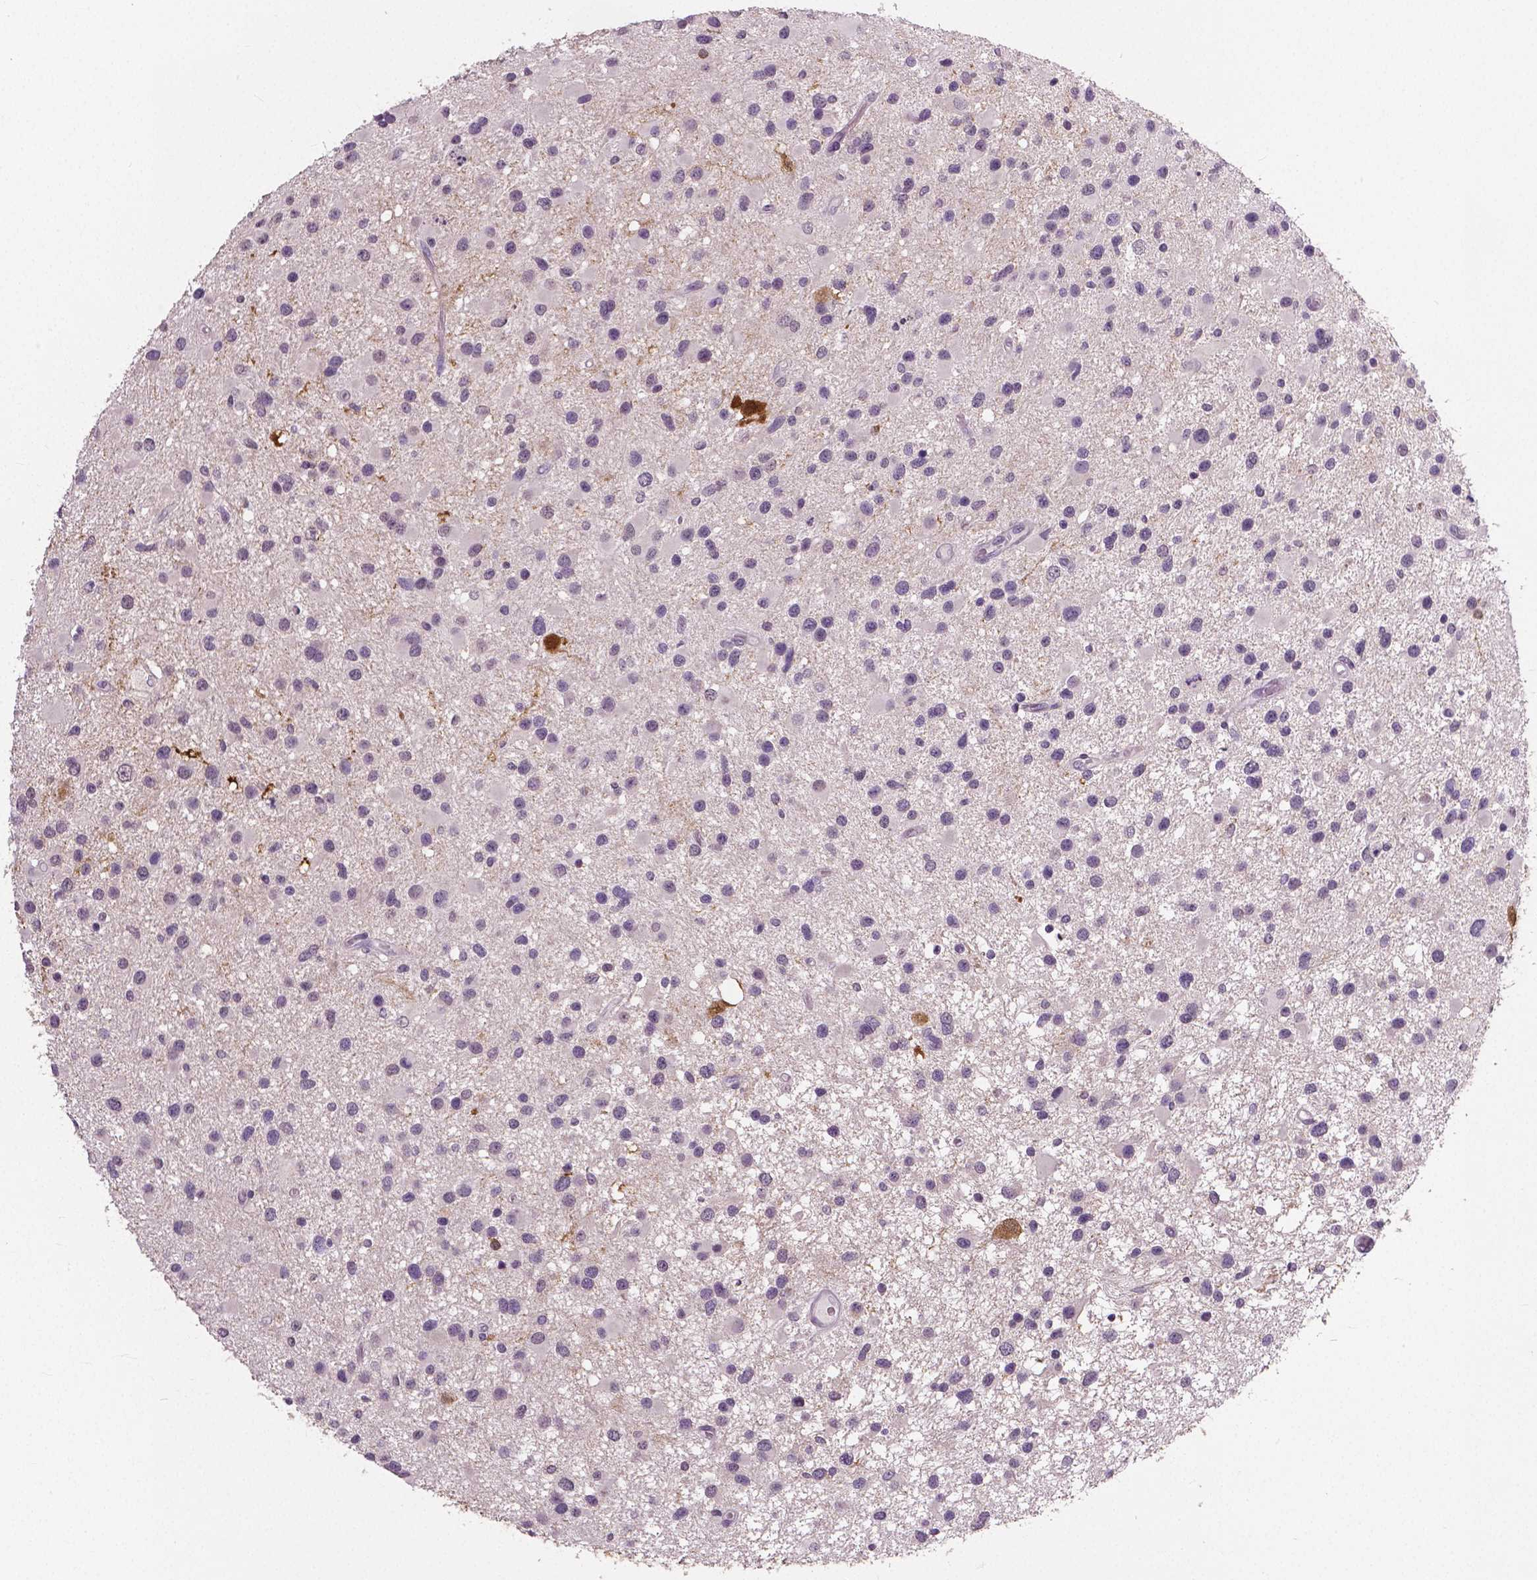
{"staining": {"intensity": "moderate", "quantity": "25%-75%", "location": "cytoplasmic/membranous,nuclear"}, "tissue": "glioma", "cell_type": "Tumor cells", "image_type": "cancer", "snomed": [{"axis": "morphology", "description": "Glioma, malignant, Low grade"}, {"axis": "topography", "description": "Brain"}], "caption": "Protein analysis of malignant glioma (low-grade) tissue exhibits moderate cytoplasmic/membranous and nuclear staining in approximately 25%-75% of tumor cells. The staining was performed using DAB (3,3'-diaminobenzidine) to visualize the protein expression in brown, while the nuclei were stained in blue with hematoxylin (Magnification: 20x).", "gene": "NECAB1", "patient": {"sex": "female", "age": 32}}